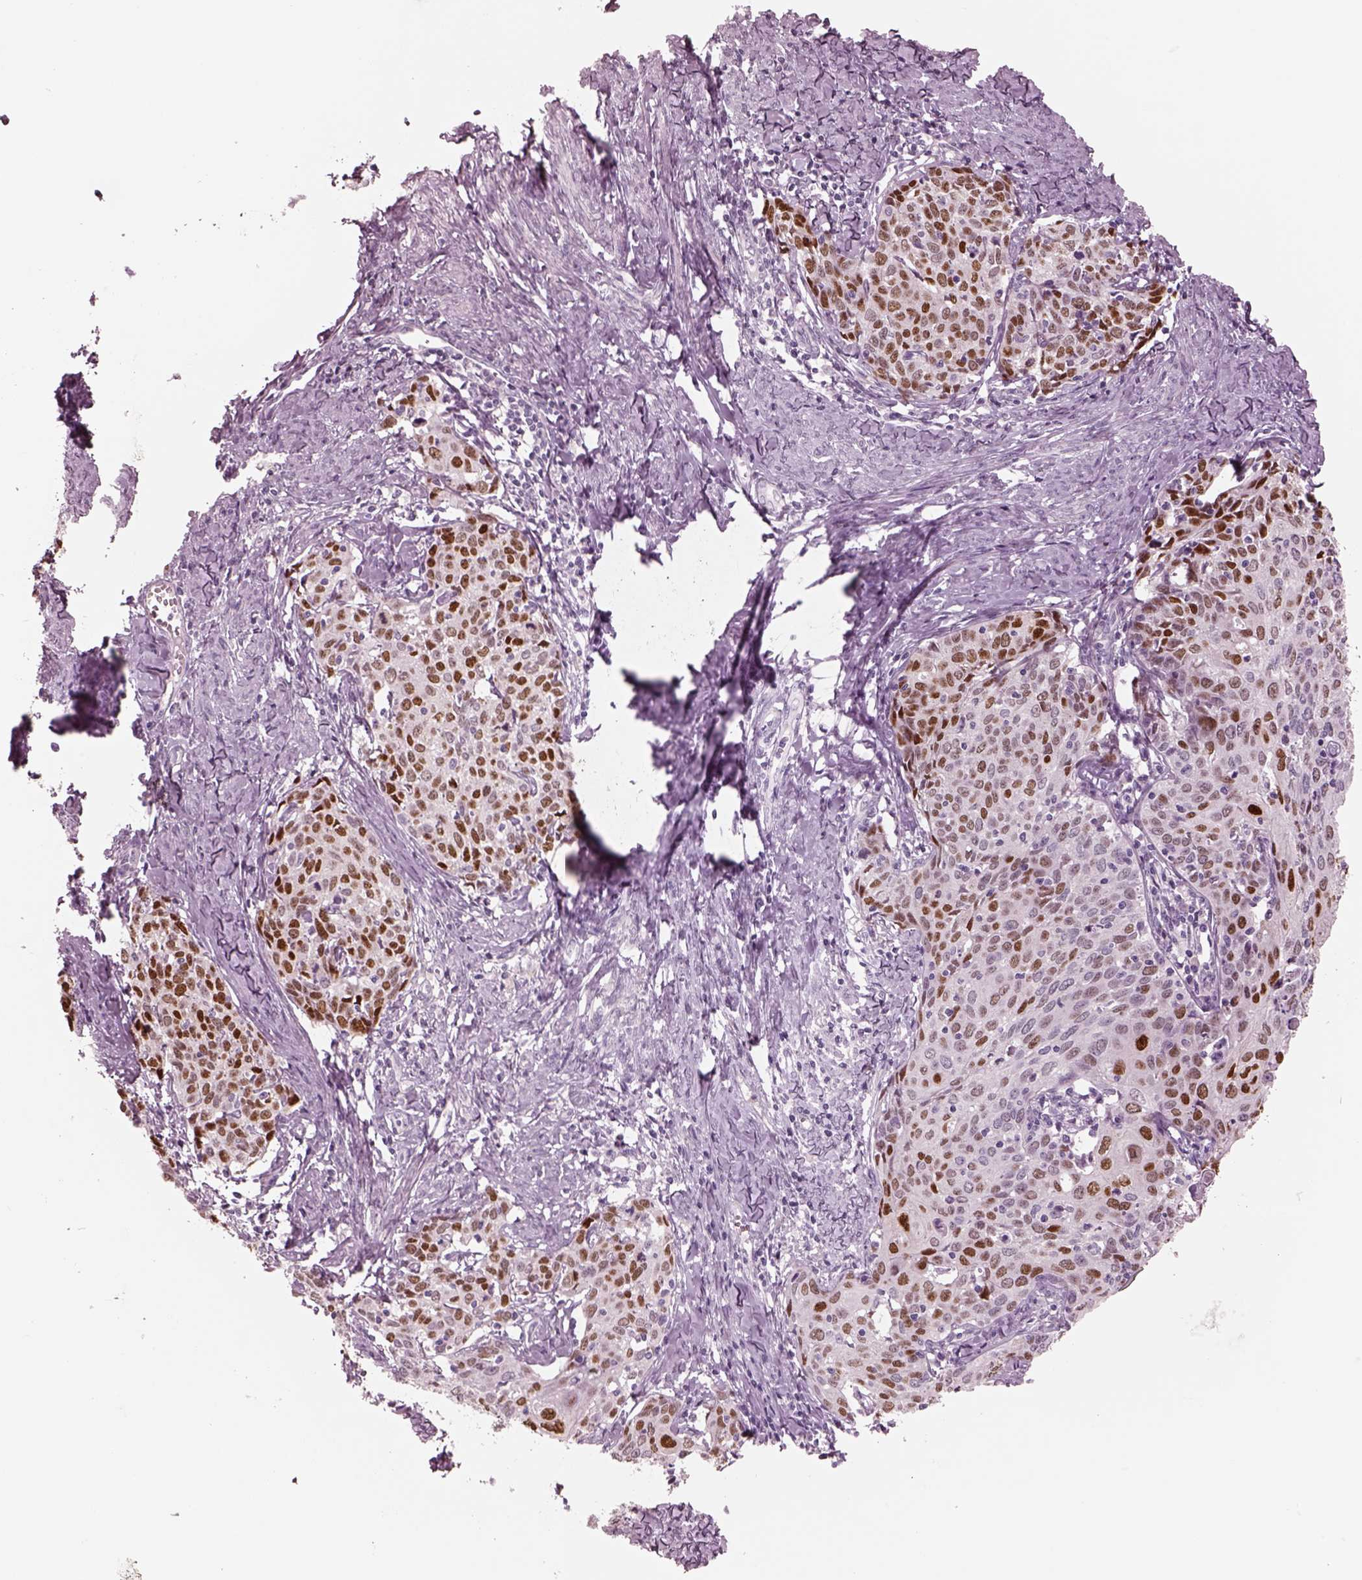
{"staining": {"intensity": "strong", "quantity": "<25%", "location": "nuclear"}, "tissue": "cervical cancer", "cell_type": "Tumor cells", "image_type": "cancer", "snomed": [{"axis": "morphology", "description": "Squamous cell carcinoma, NOS"}, {"axis": "topography", "description": "Cervix"}], "caption": "Squamous cell carcinoma (cervical) tissue displays strong nuclear expression in approximately <25% of tumor cells, visualized by immunohistochemistry.", "gene": "SOX9", "patient": {"sex": "female", "age": 62}}